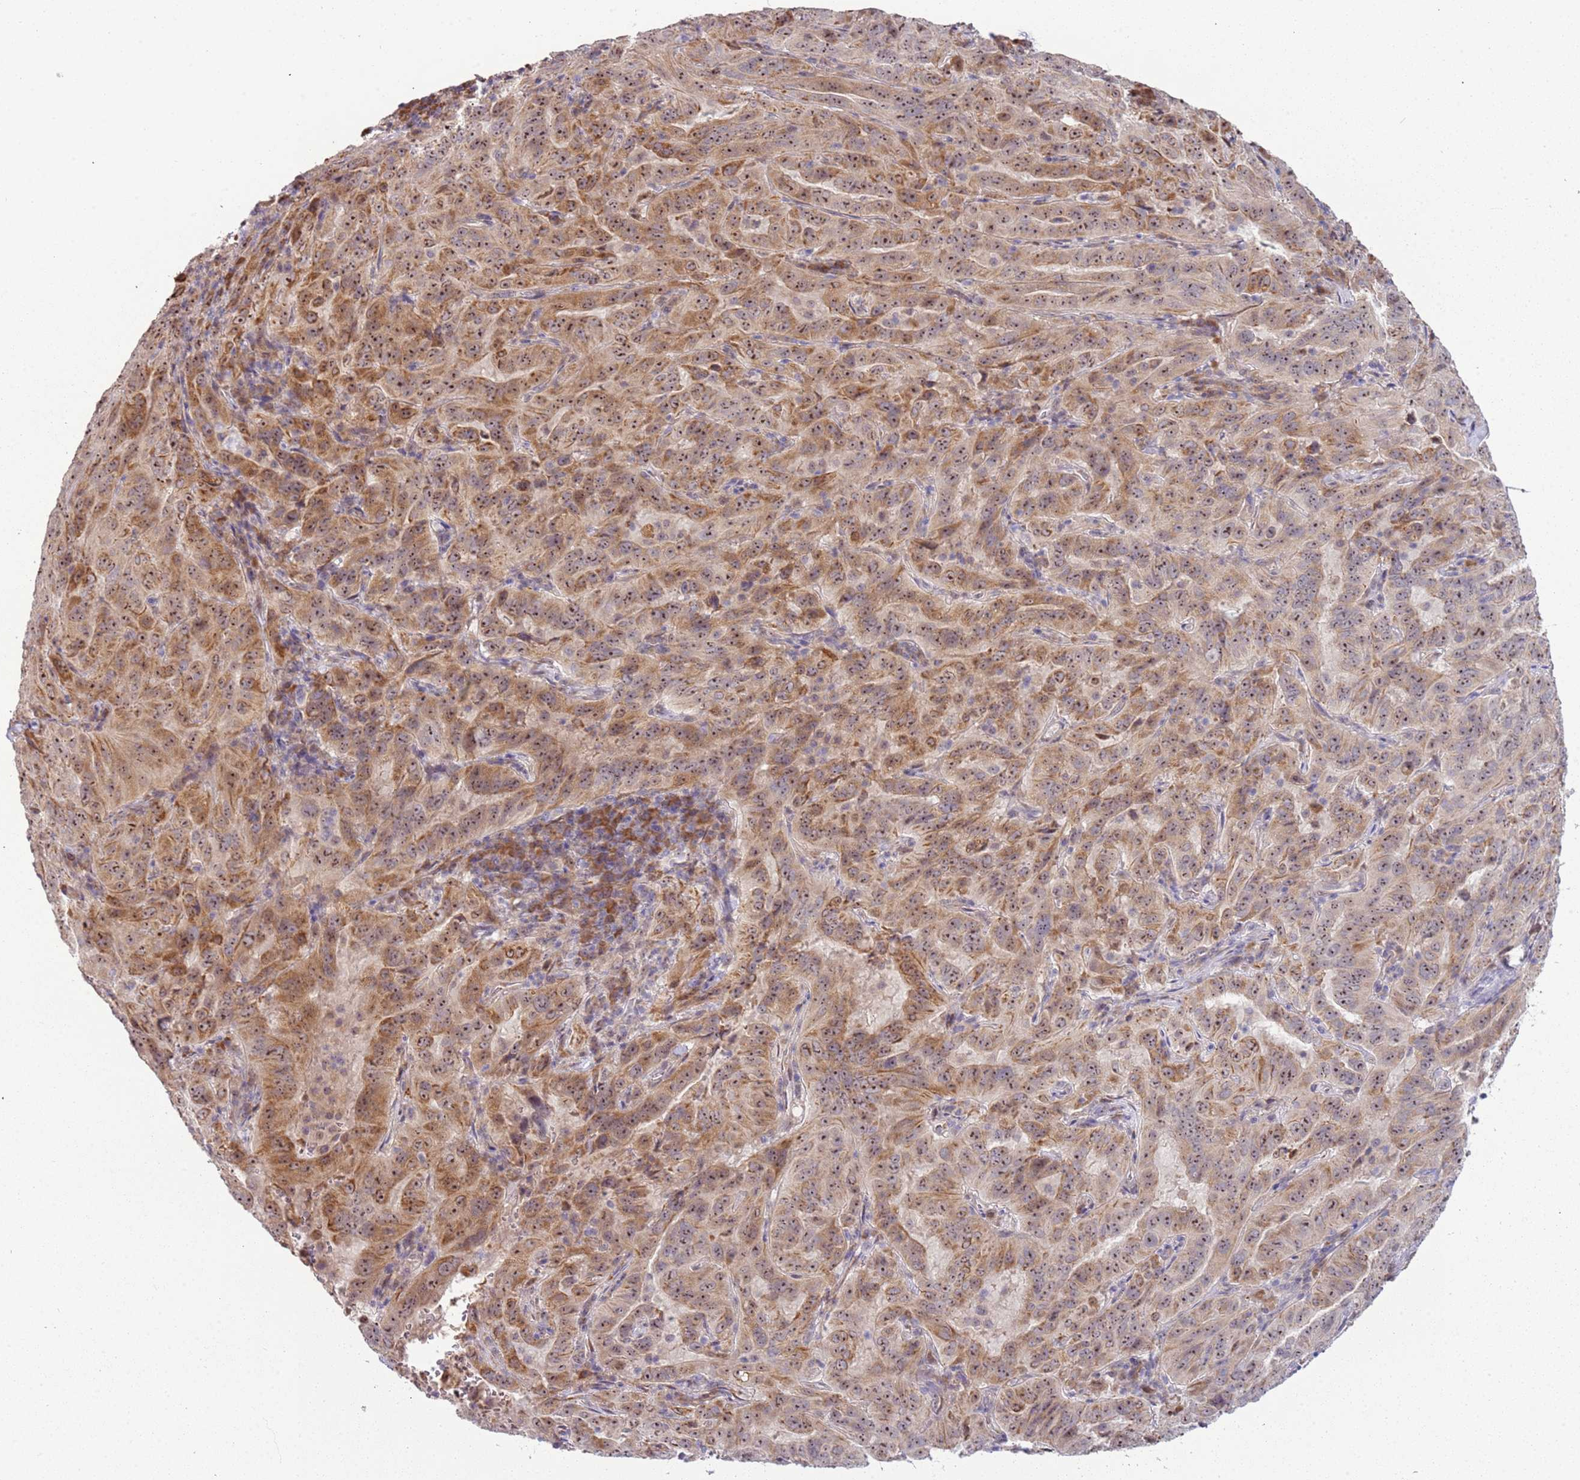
{"staining": {"intensity": "moderate", "quantity": ">75%", "location": "cytoplasmic/membranous,nuclear"}, "tissue": "pancreatic cancer", "cell_type": "Tumor cells", "image_type": "cancer", "snomed": [{"axis": "morphology", "description": "Adenocarcinoma, NOS"}, {"axis": "topography", "description": "Pancreas"}], "caption": "This micrograph demonstrates immunohistochemistry staining of adenocarcinoma (pancreatic), with medium moderate cytoplasmic/membranous and nuclear expression in about >75% of tumor cells.", "gene": "UCMA", "patient": {"sex": "male", "age": 63}}